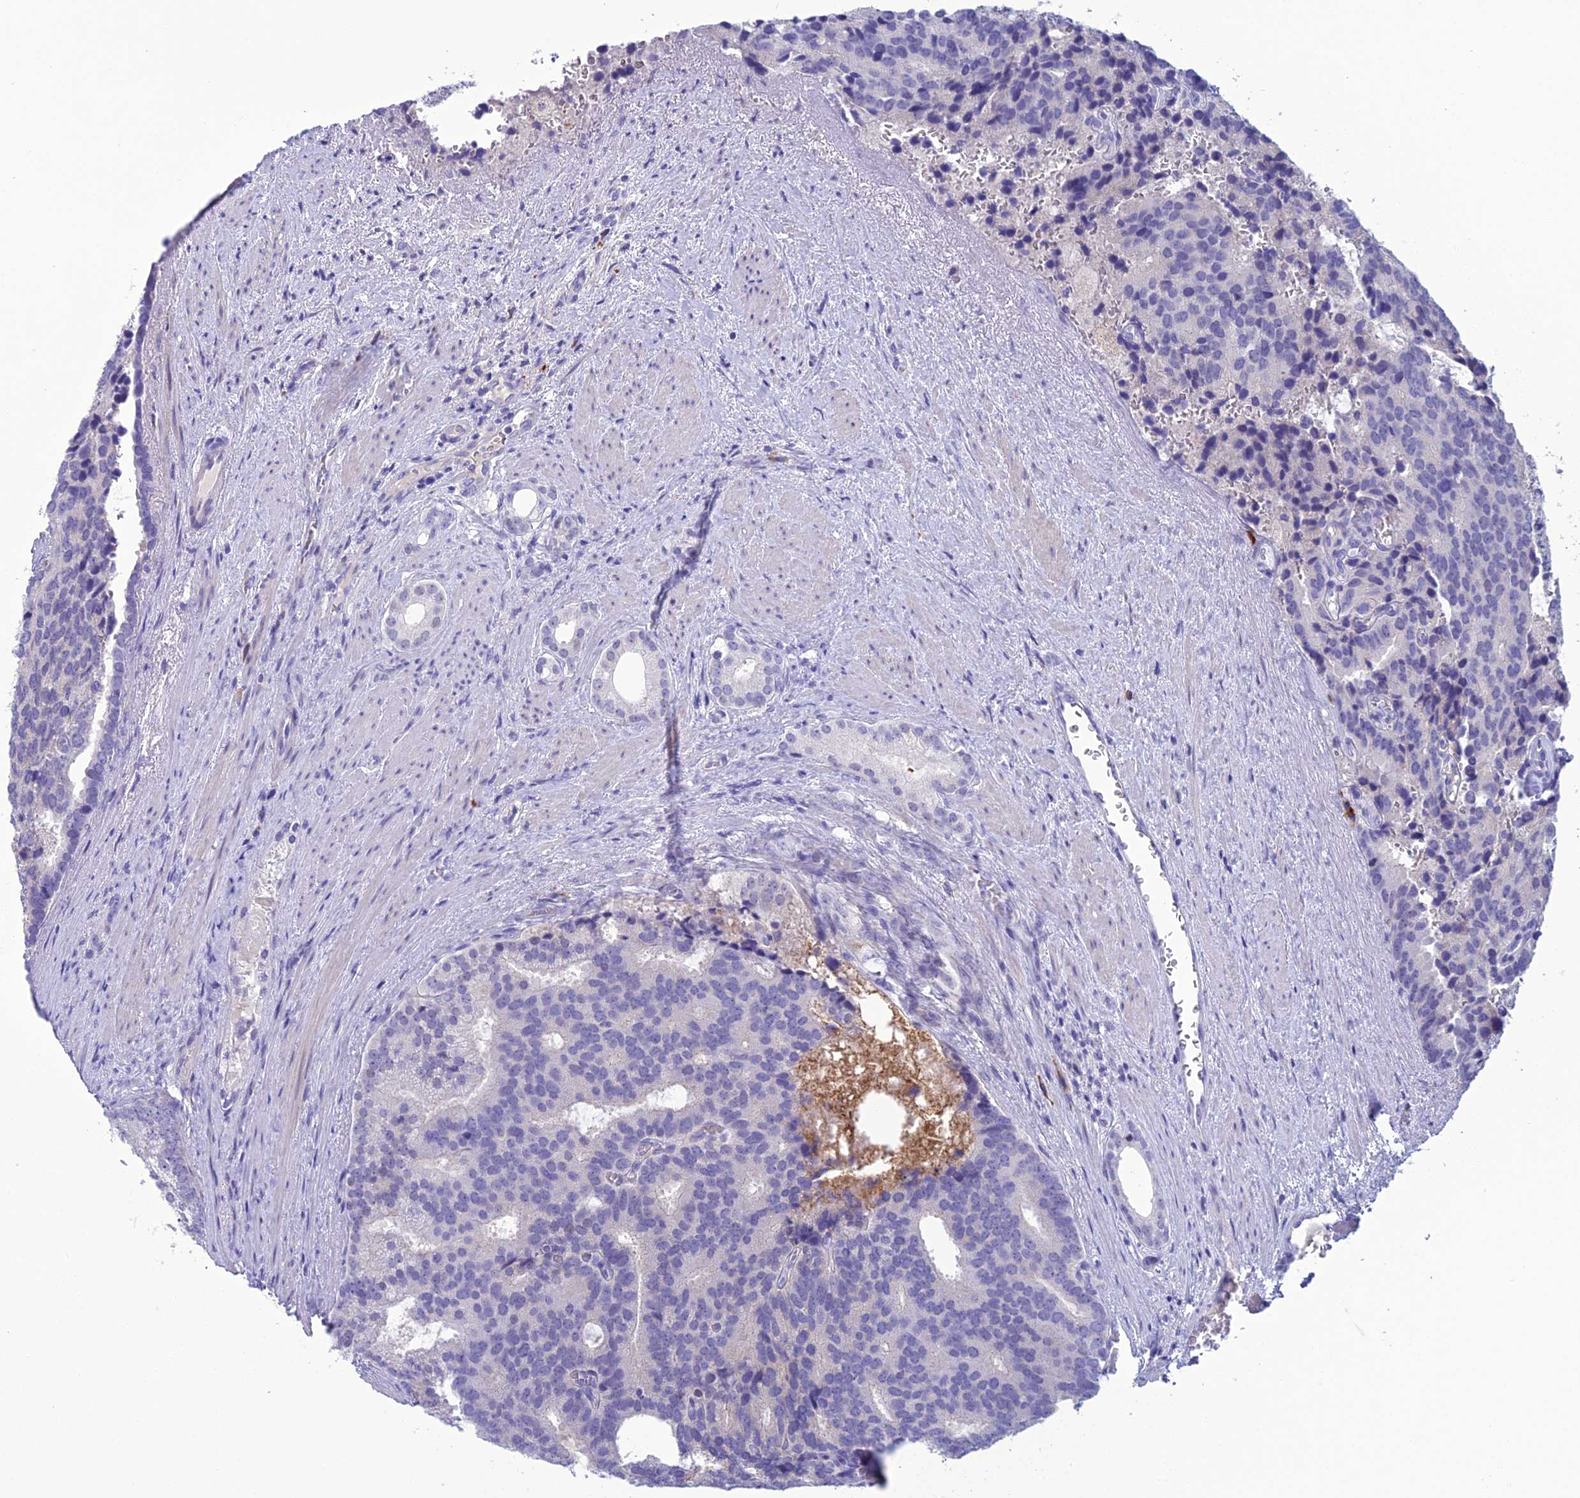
{"staining": {"intensity": "negative", "quantity": "none", "location": "none"}, "tissue": "prostate cancer", "cell_type": "Tumor cells", "image_type": "cancer", "snomed": [{"axis": "morphology", "description": "Adenocarcinoma, Low grade"}, {"axis": "topography", "description": "Prostate"}], "caption": "Histopathology image shows no protein positivity in tumor cells of low-grade adenocarcinoma (prostate) tissue.", "gene": "CRB2", "patient": {"sex": "male", "age": 71}}